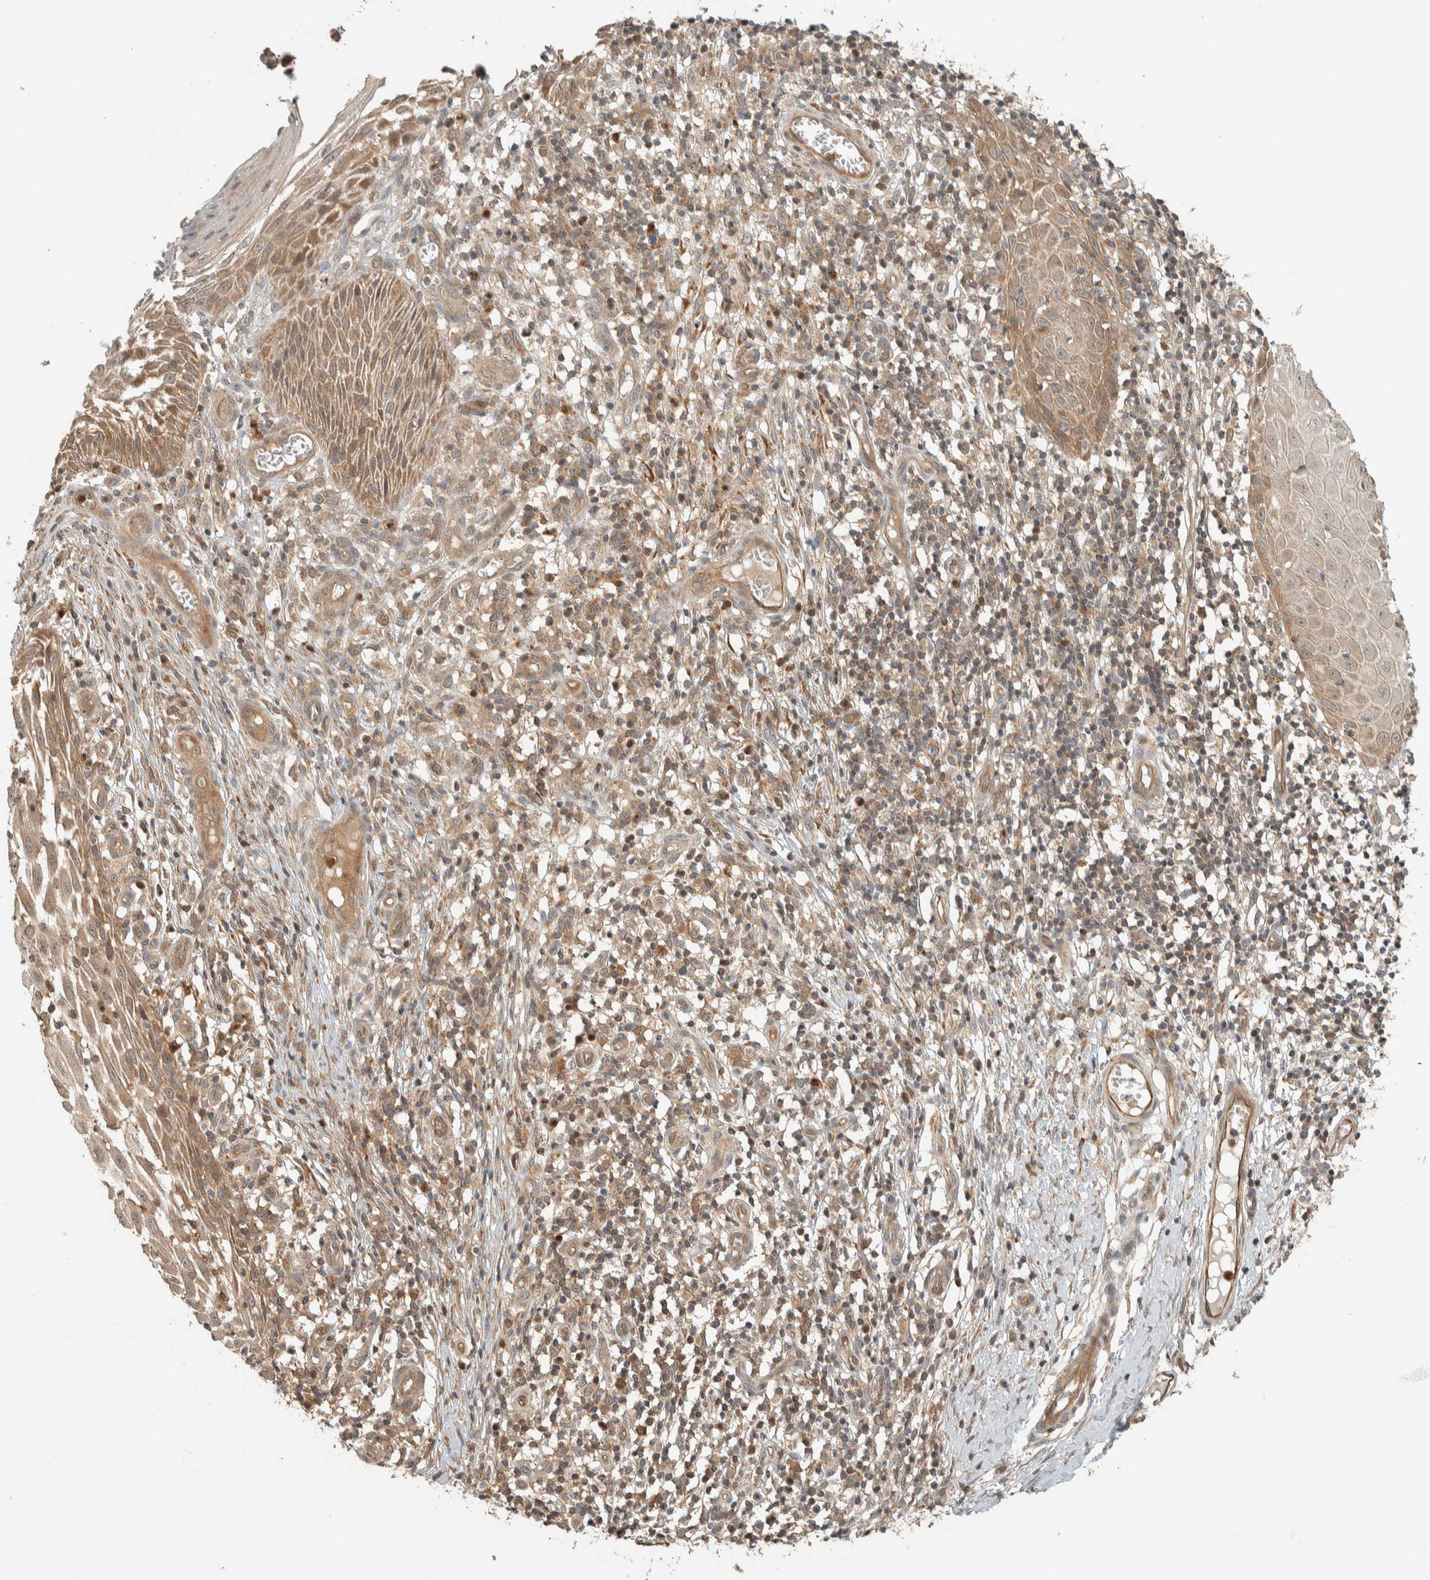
{"staining": {"intensity": "moderate", "quantity": "25%-75%", "location": "cytoplasmic/membranous"}, "tissue": "skin cancer", "cell_type": "Tumor cells", "image_type": "cancer", "snomed": [{"axis": "morphology", "description": "Squamous cell carcinoma, NOS"}, {"axis": "topography", "description": "Skin"}], "caption": "Human skin squamous cell carcinoma stained with a brown dye reveals moderate cytoplasmic/membranous positive positivity in approximately 25%-75% of tumor cells.", "gene": "ADSS2", "patient": {"sex": "female", "age": 73}}